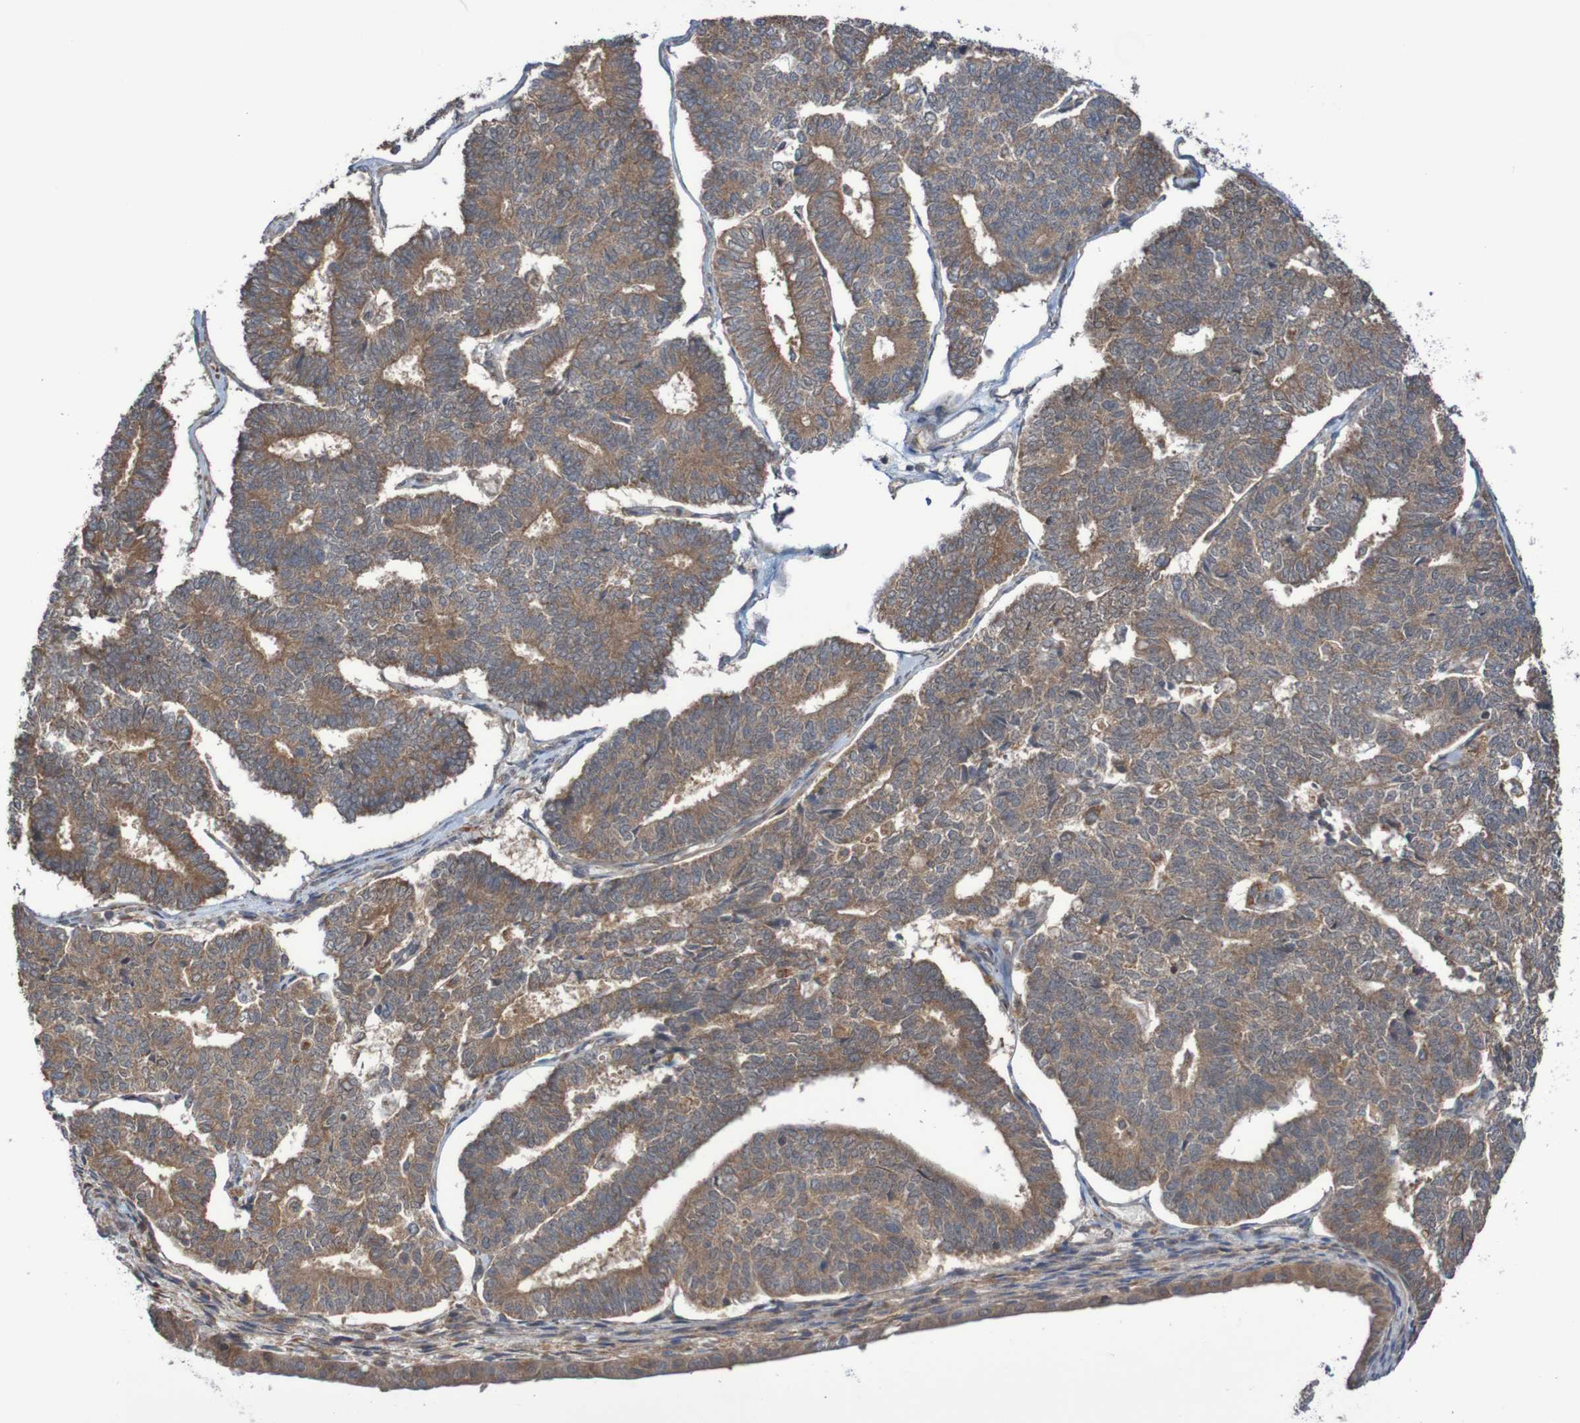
{"staining": {"intensity": "moderate", "quantity": ">75%", "location": "cytoplasmic/membranous"}, "tissue": "endometrial cancer", "cell_type": "Tumor cells", "image_type": "cancer", "snomed": [{"axis": "morphology", "description": "Adenocarcinoma, NOS"}, {"axis": "topography", "description": "Endometrium"}], "caption": "Endometrial adenocarcinoma stained with a protein marker exhibits moderate staining in tumor cells.", "gene": "PHPT1", "patient": {"sex": "female", "age": 70}}